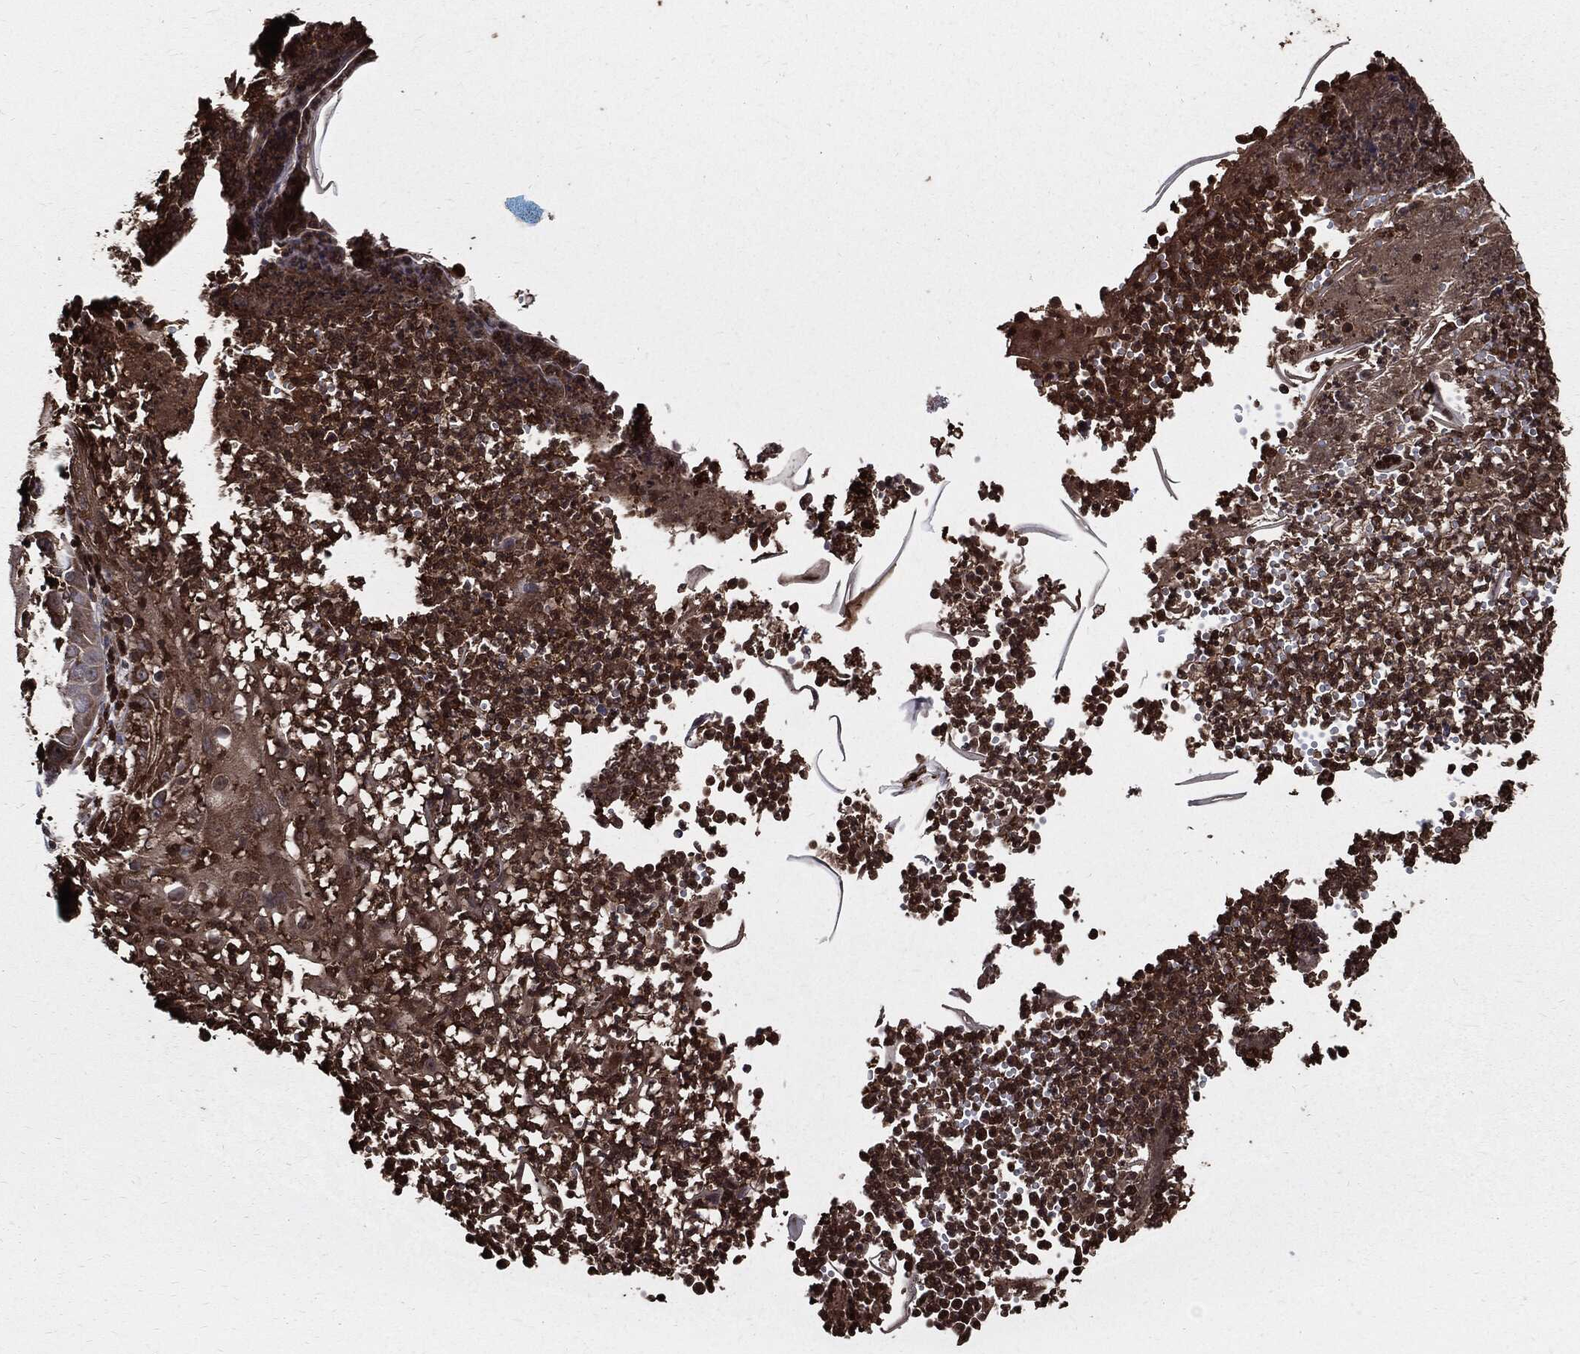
{"staining": {"intensity": "strong", "quantity": ">75%", "location": "cytoplasmic/membranous"}, "tissue": "skin cancer", "cell_type": "Tumor cells", "image_type": "cancer", "snomed": [{"axis": "morphology", "description": "Normal tissue, NOS"}, {"axis": "morphology", "description": "Squamous cell carcinoma, NOS"}, {"axis": "topography", "description": "Skin"}], "caption": "Protein analysis of skin squamous cell carcinoma tissue demonstrates strong cytoplasmic/membranous expression in approximately >75% of tumor cells.", "gene": "PDCD6IP", "patient": {"sex": "male", "age": 79}}